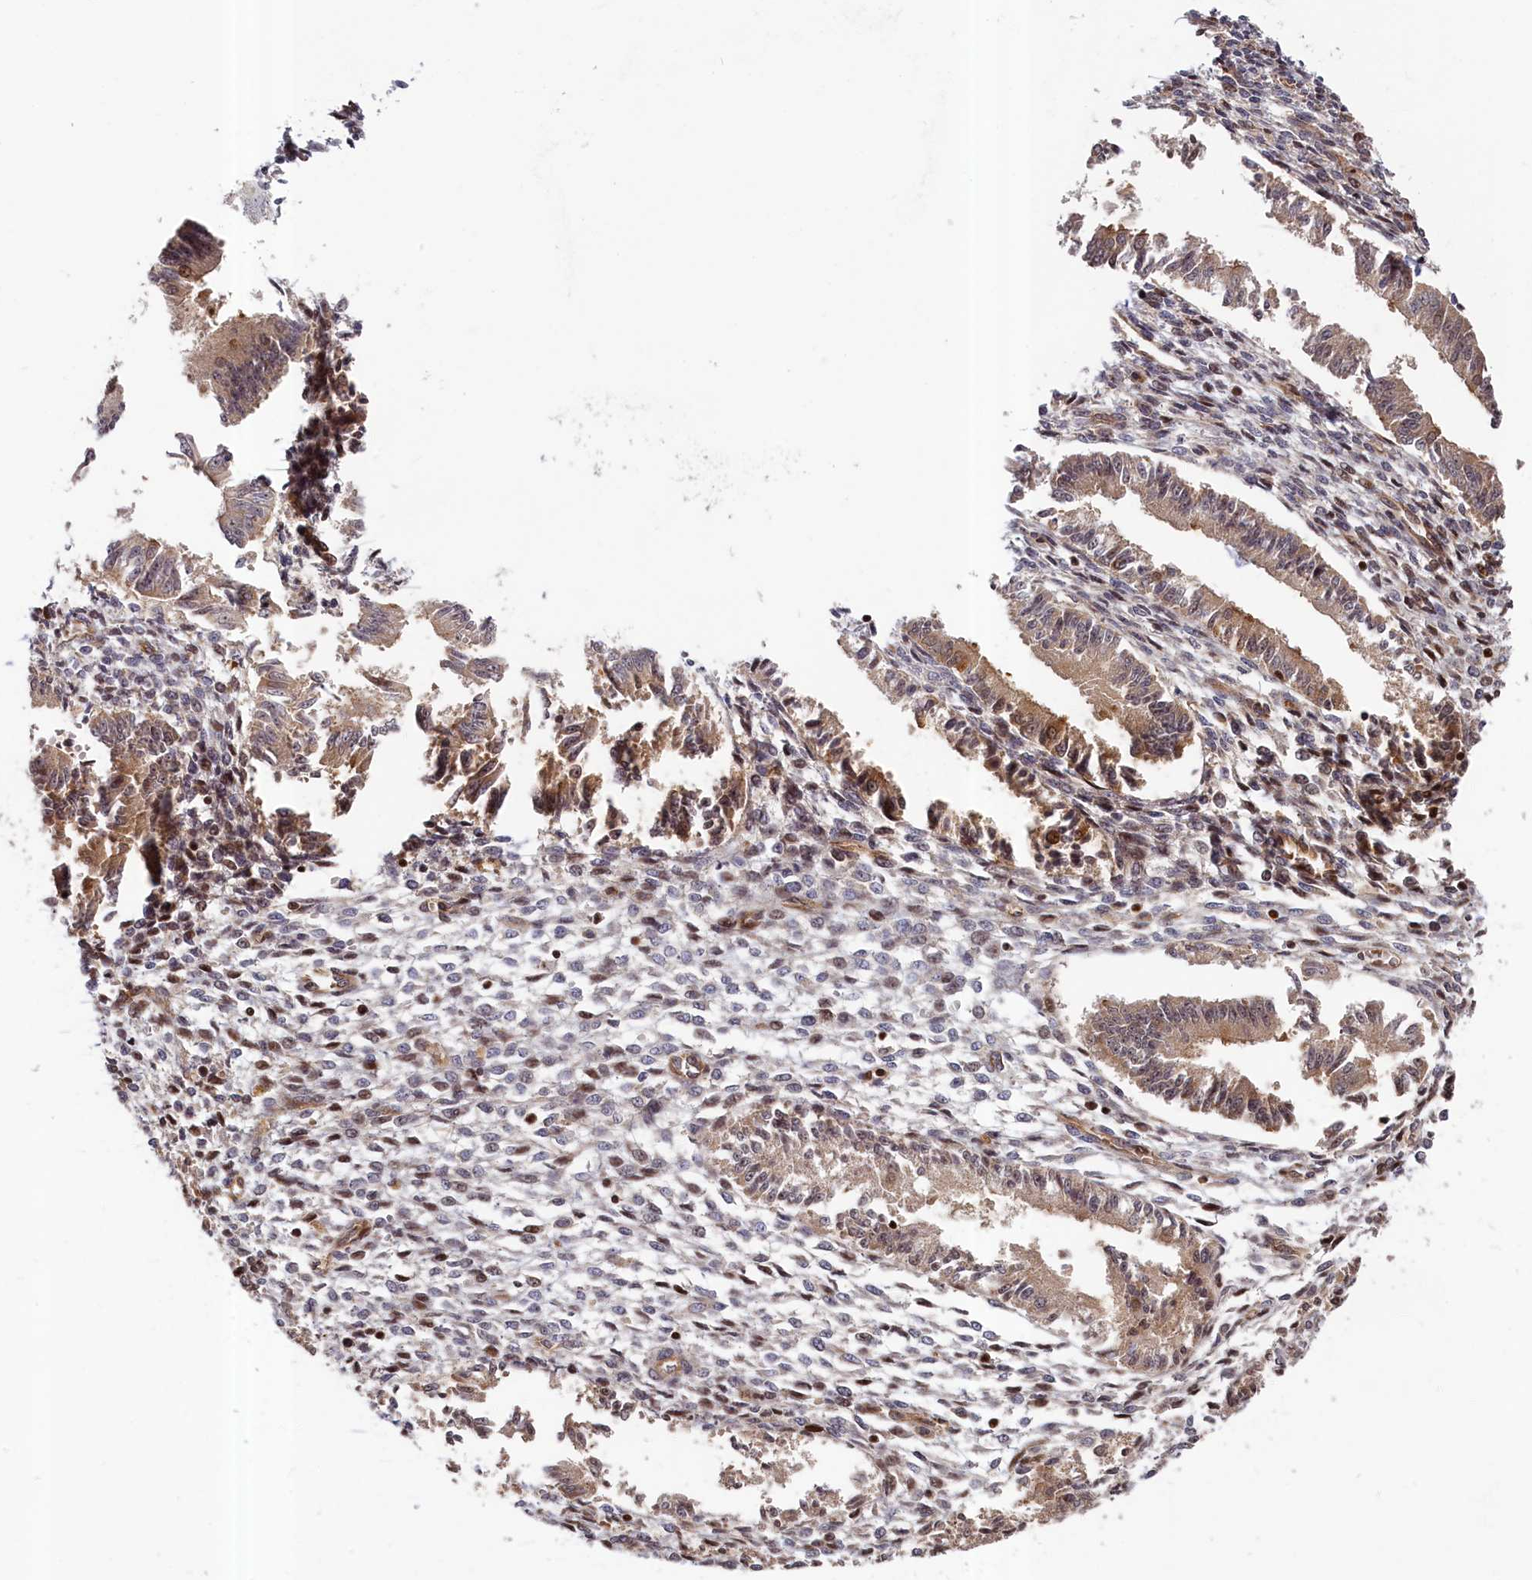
{"staining": {"intensity": "negative", "quantity": "none", "location": "none"}, "tissue": "endometrium", "cell_type": "Cells in endometrial stroma", "image_type": "normal", "snomed": [{"axis": "morphology", "description": "Normal tissue, NOS"}, {"axis": "topography", "description": "Uterus"}, {"axis": "topography", "description": "Endometrium"}], "caption": "IHC of unremarkable human endometrium demonstrates no staining in cells in endometrial stroma. (Stains: DAB immunohistochemistry with hematoxylin counter stain, Microscopy: brightfield microscopy at high magnification).", "gene": "CEP44", "patient": {"sex": "female", "age": 48}}